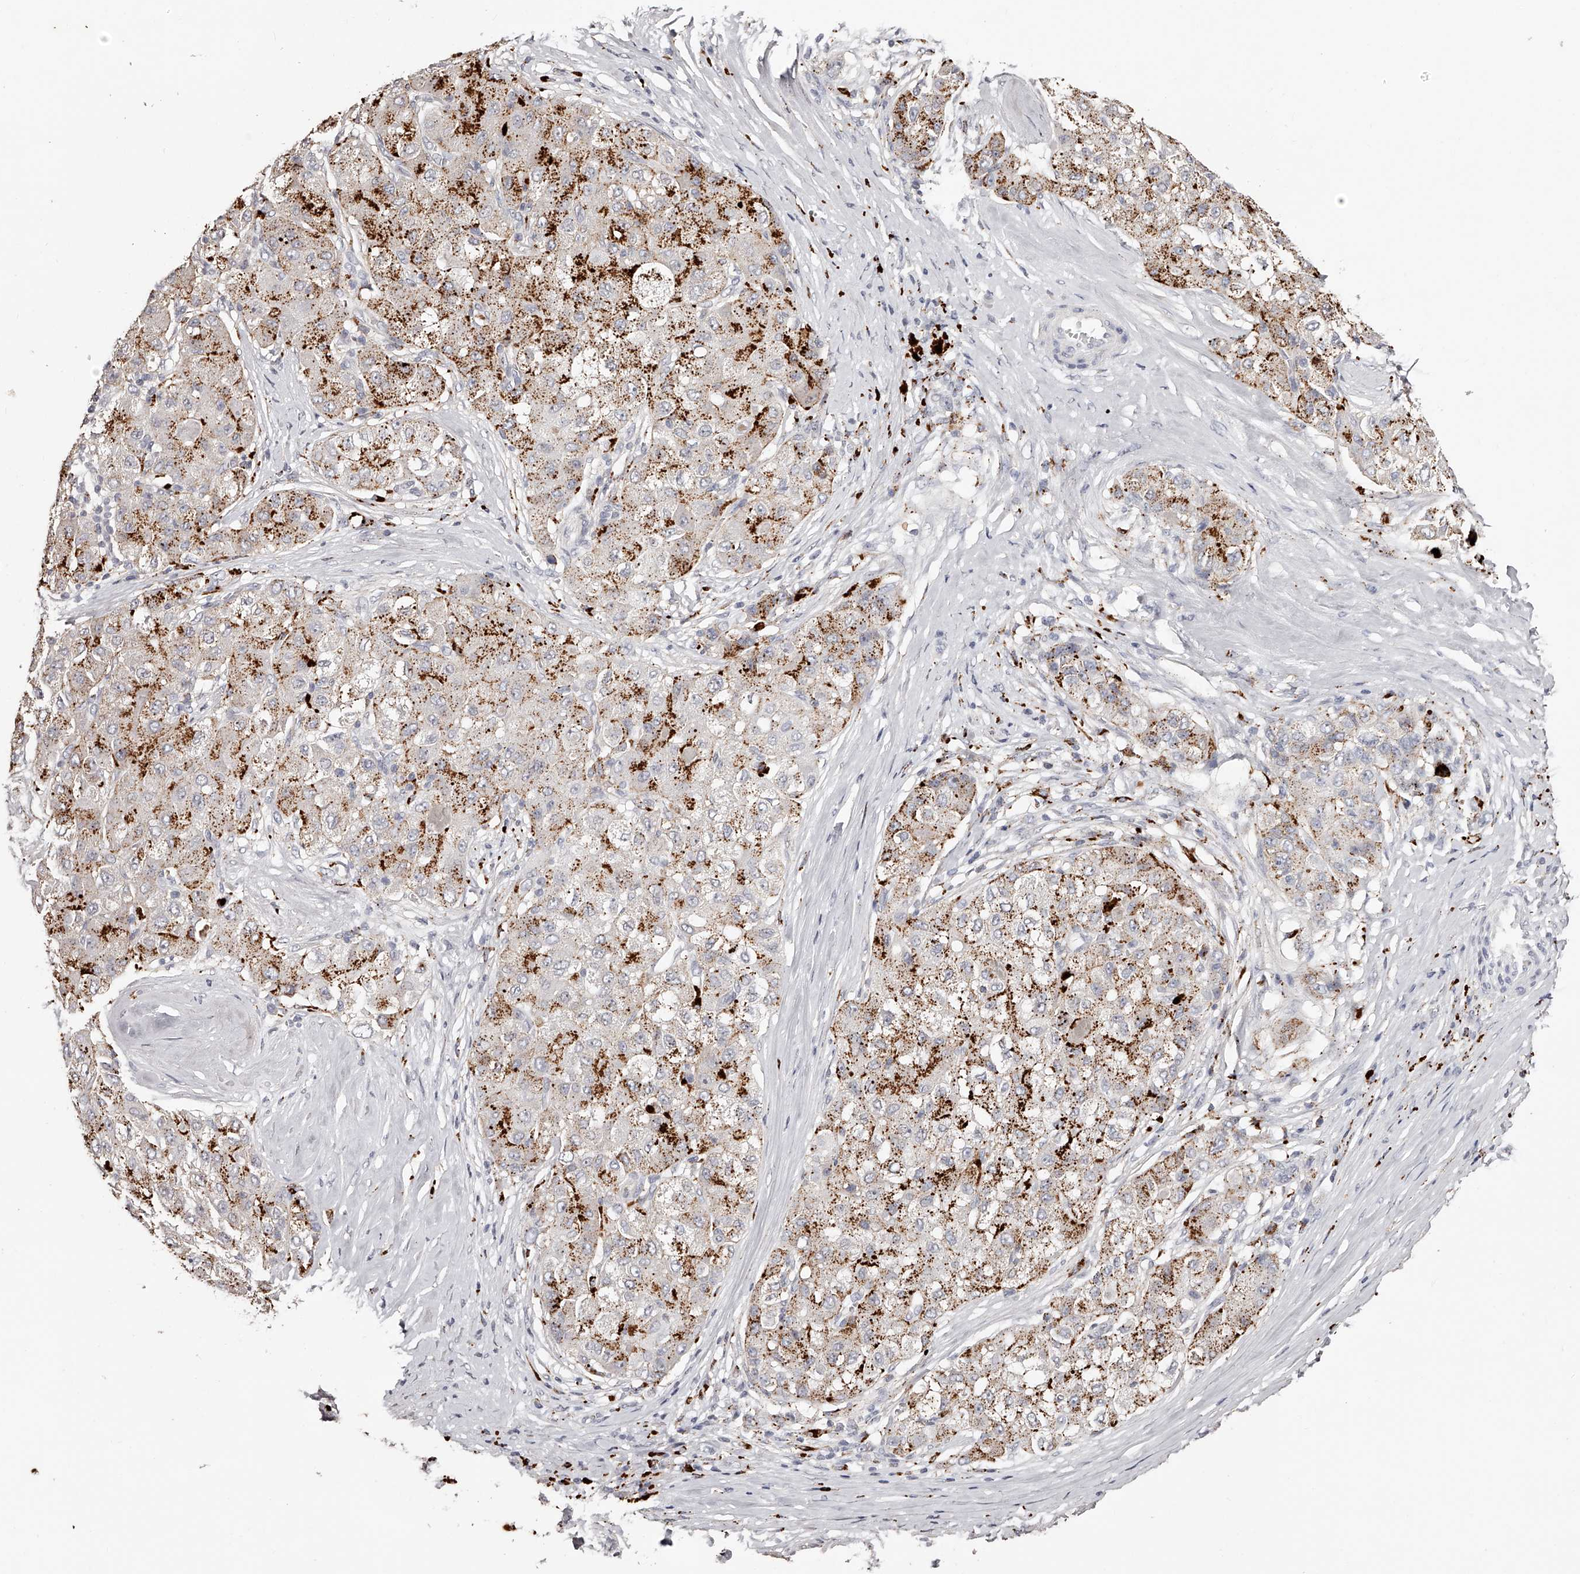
{"staining": {"intensity": "moderate", "quantity": ">75%", "location": "cytoplasmic/membranous"}, "tissue": "liver cancer", "cell_type": "Tumor cells", "image_type": "cancer", "snomed": [{"axis": "morphology", "description": "Carcinoma, Hepatocellular, NOS"}, {"axis": "topography", "description": "Liver"}], "caption": "Tumor cells reveal moderate cytoplasmic/membranous positivity in approximately >75% of cells in hepatocellular carcinoma (liver).", "gene": "SLC35D3", "patient": {"sex": "male", "age": 80}}